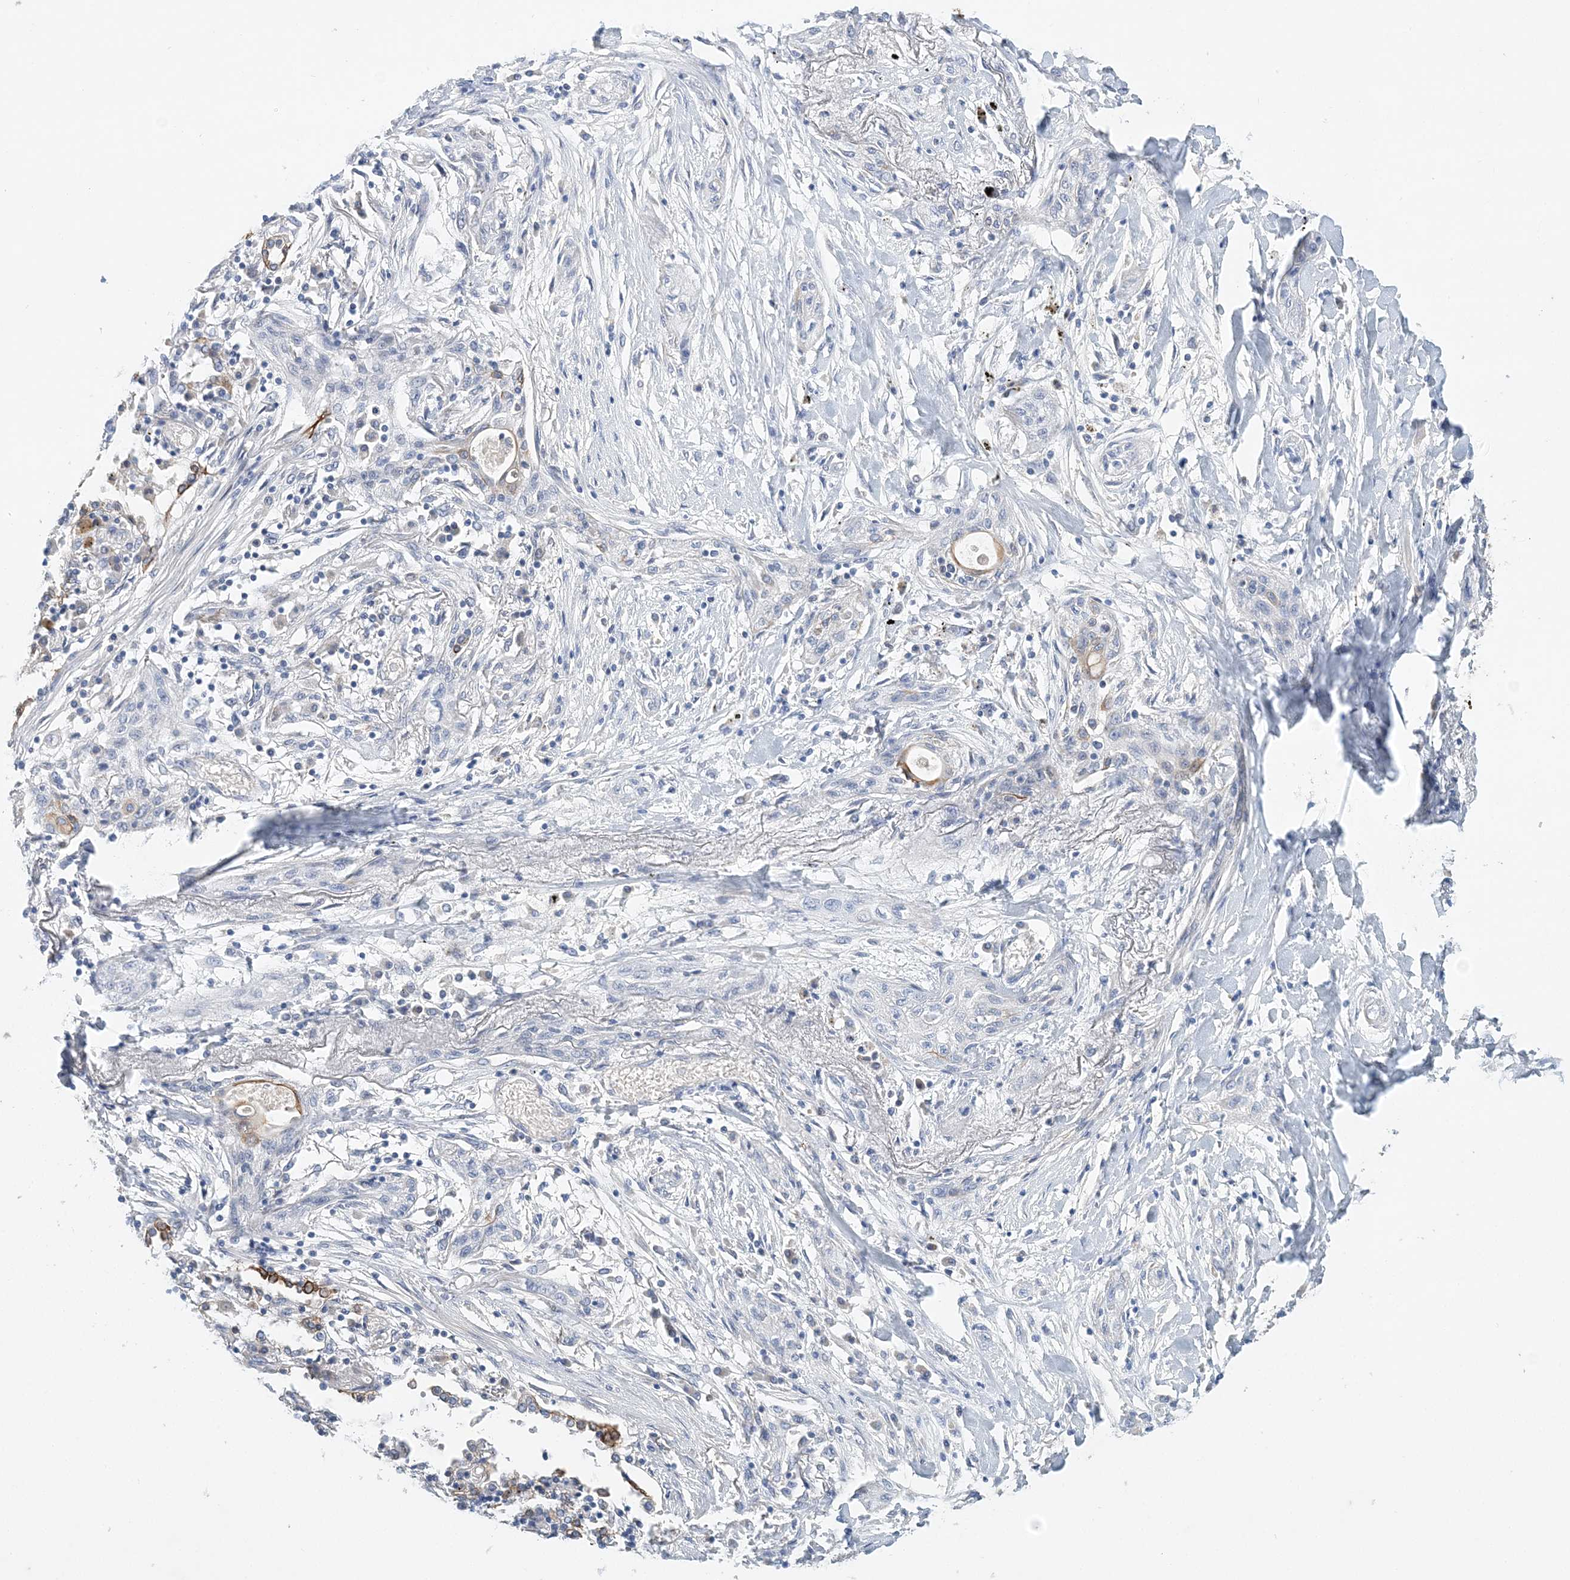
{"staining": {"intensity": "negative", "quantity": "none", "location": "none"}, "tissue": "lung cancer", "cell_type": "Tumor cells", "image_type": "cancer", "snomed": [{"axis": "morphology", "description": "Squamous cell carcinoma, NOS"}, {"axis": "topography", "description": "Lung"}], "caption": "An immunohistochemistry (IHC) micrograph of lung cancer (squamous cell carcinoma) is shown. There is no staining in tumor cells of lung cancer (squamous cell carcinoma).", "gene": "LRRIQ4", "patient": {"sex": "female", "age": 47}}